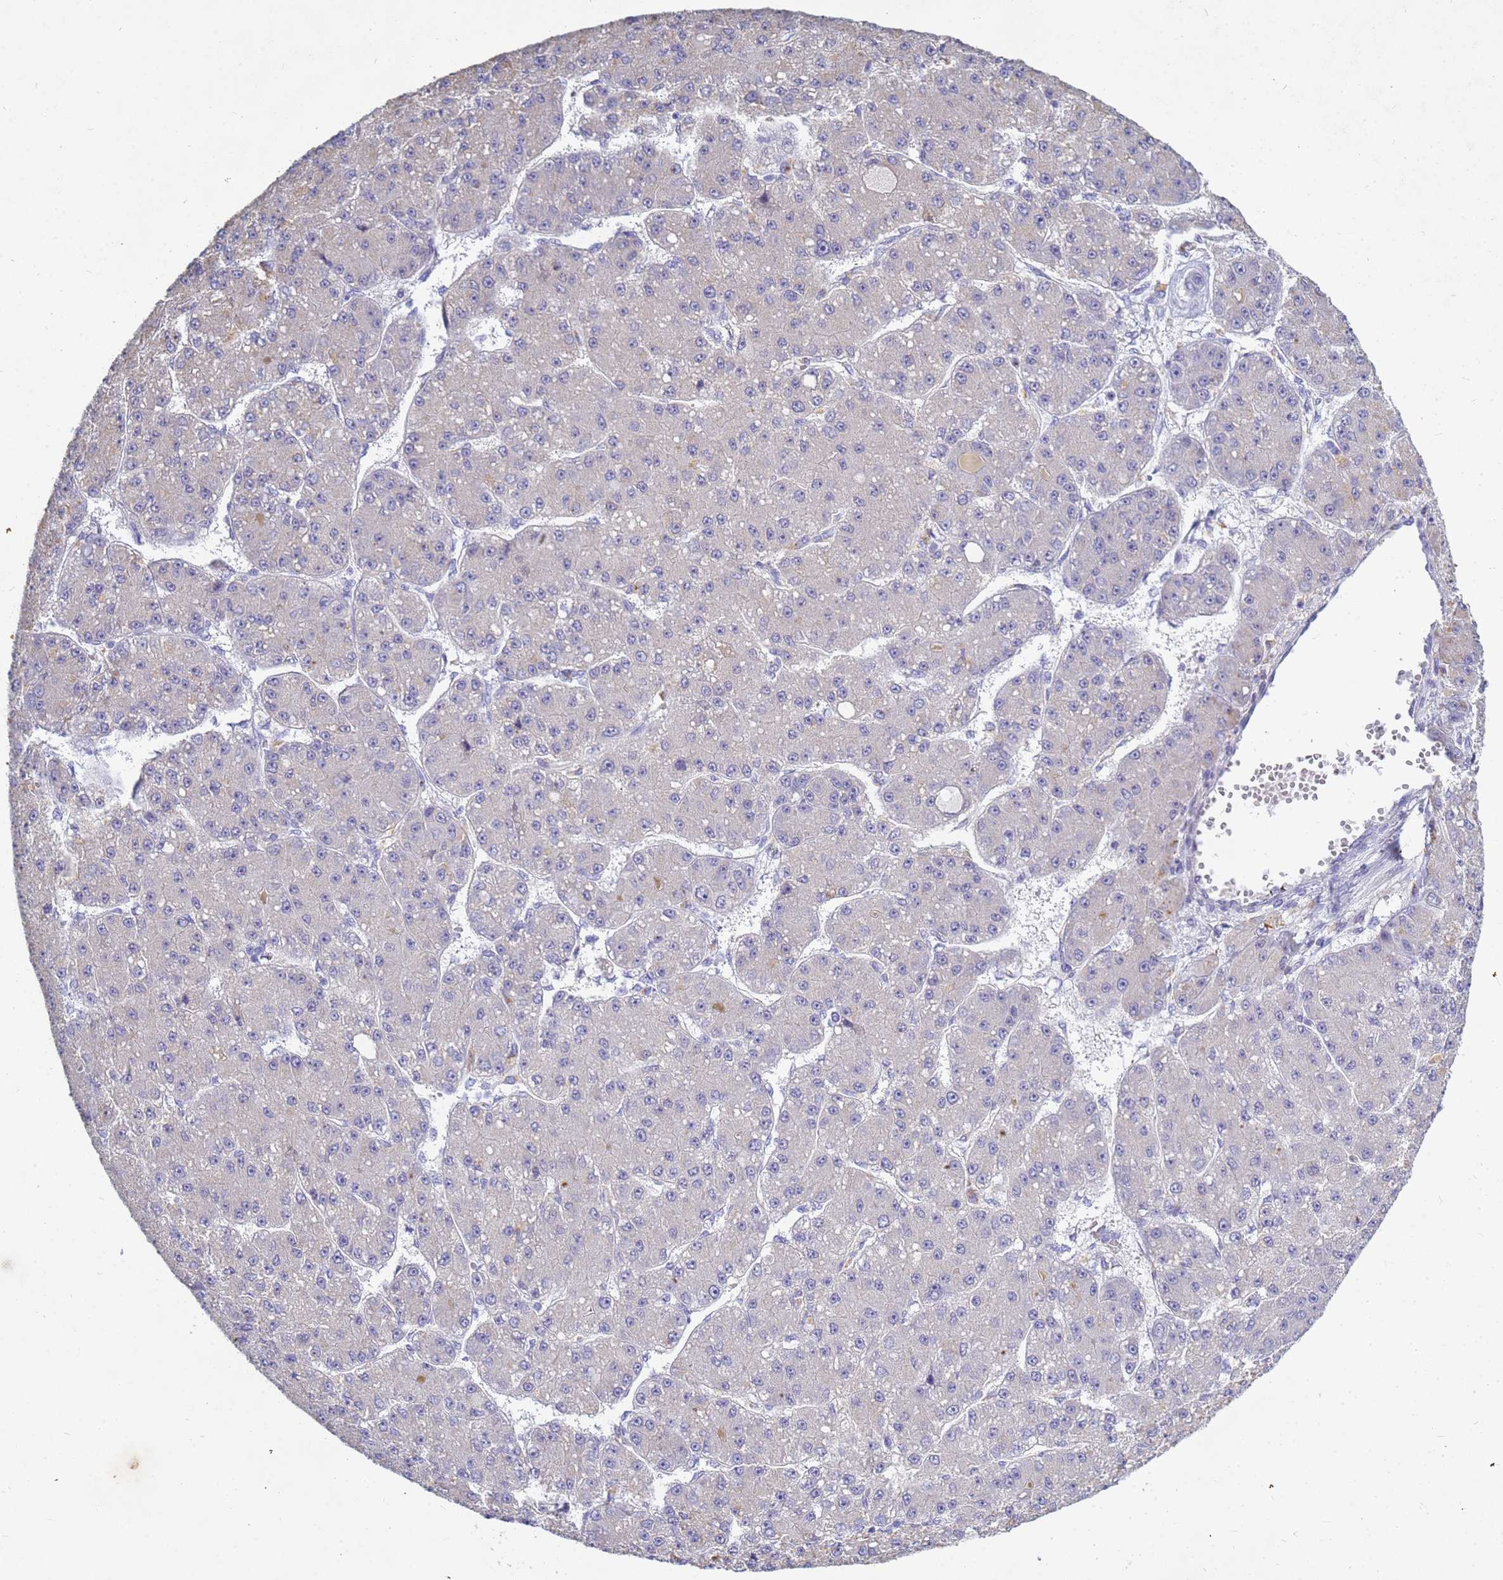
{"staining": {"intensity": "negative", "quantity": "none", "location": "none"}, "tissue": "liver cancer", "cell_type": "Tumor cells", "image_type": "cancer", "snomed": [{"axis": "morphology", "description": "Carcinoma, Hepatocellular, NOS"}, {"axis": "topography", "description": "Liver"}], "caption": "DAB (3,3'-diaminobenzidine) immunohistochemical staining of human liver hepatocellular carcinoma exhibits no significant staining in tumor cells.", "gene": "B3GNT8", "patient": {"sex": "male", "age": 67}}